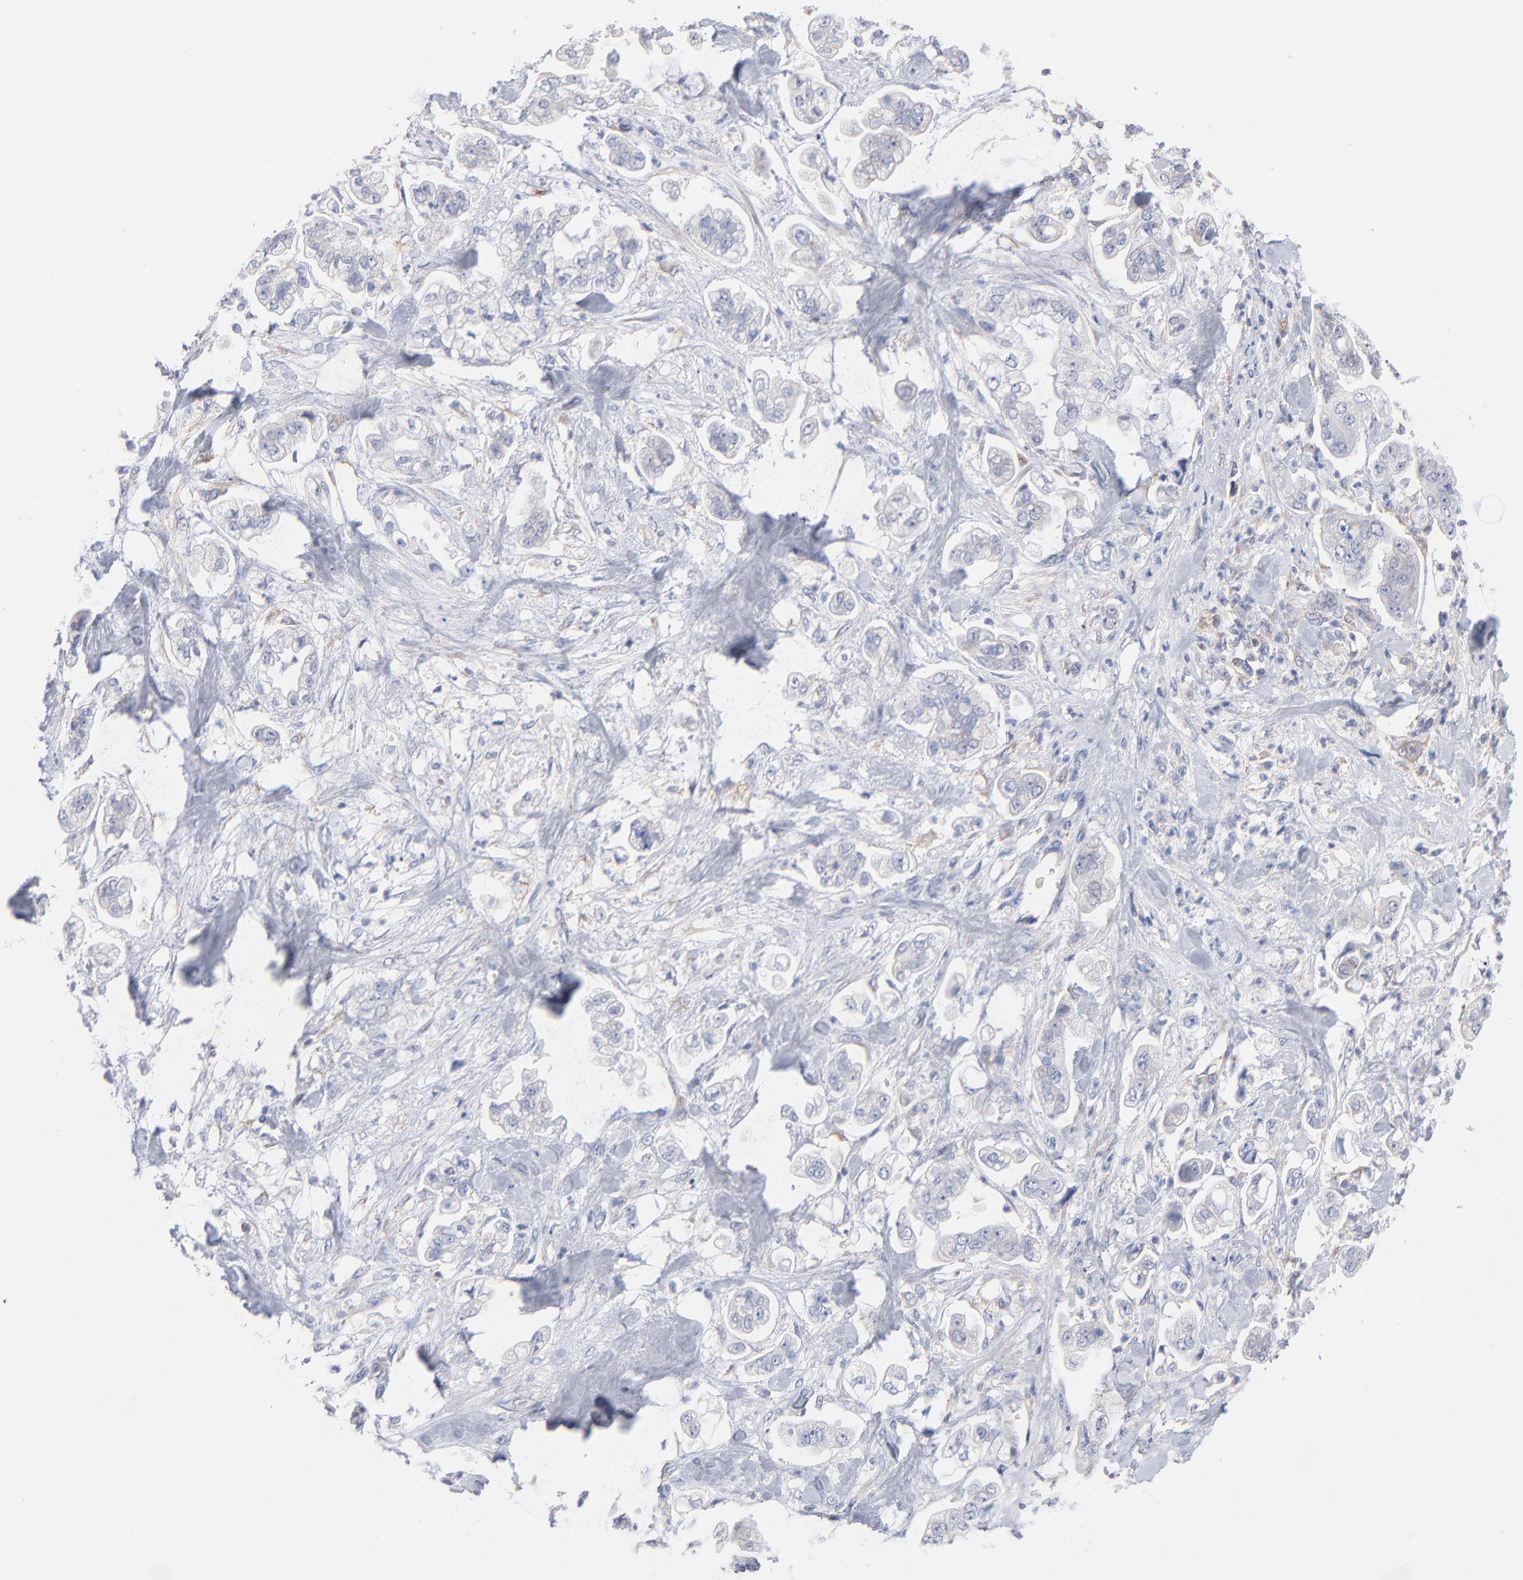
{"staining": {"intensity": "negative", "quantity": "none", "location": "none"}, "tissue": "stomach cancer", "cell_type": "Tumor cells", "image_type": "cancer", "snomed": [{"axis": "morphology", "description": "Adenocarcinoma, NOS"}, {"axis": "topography", "description": "Stomach"}], "caption": "This is an IHC photomicrograph of human adenocarcinoma (stomach). There is no staining in tumor cells.", "gene": "SEPTIN6", "patient": {"sex": "male", "age": 62}}